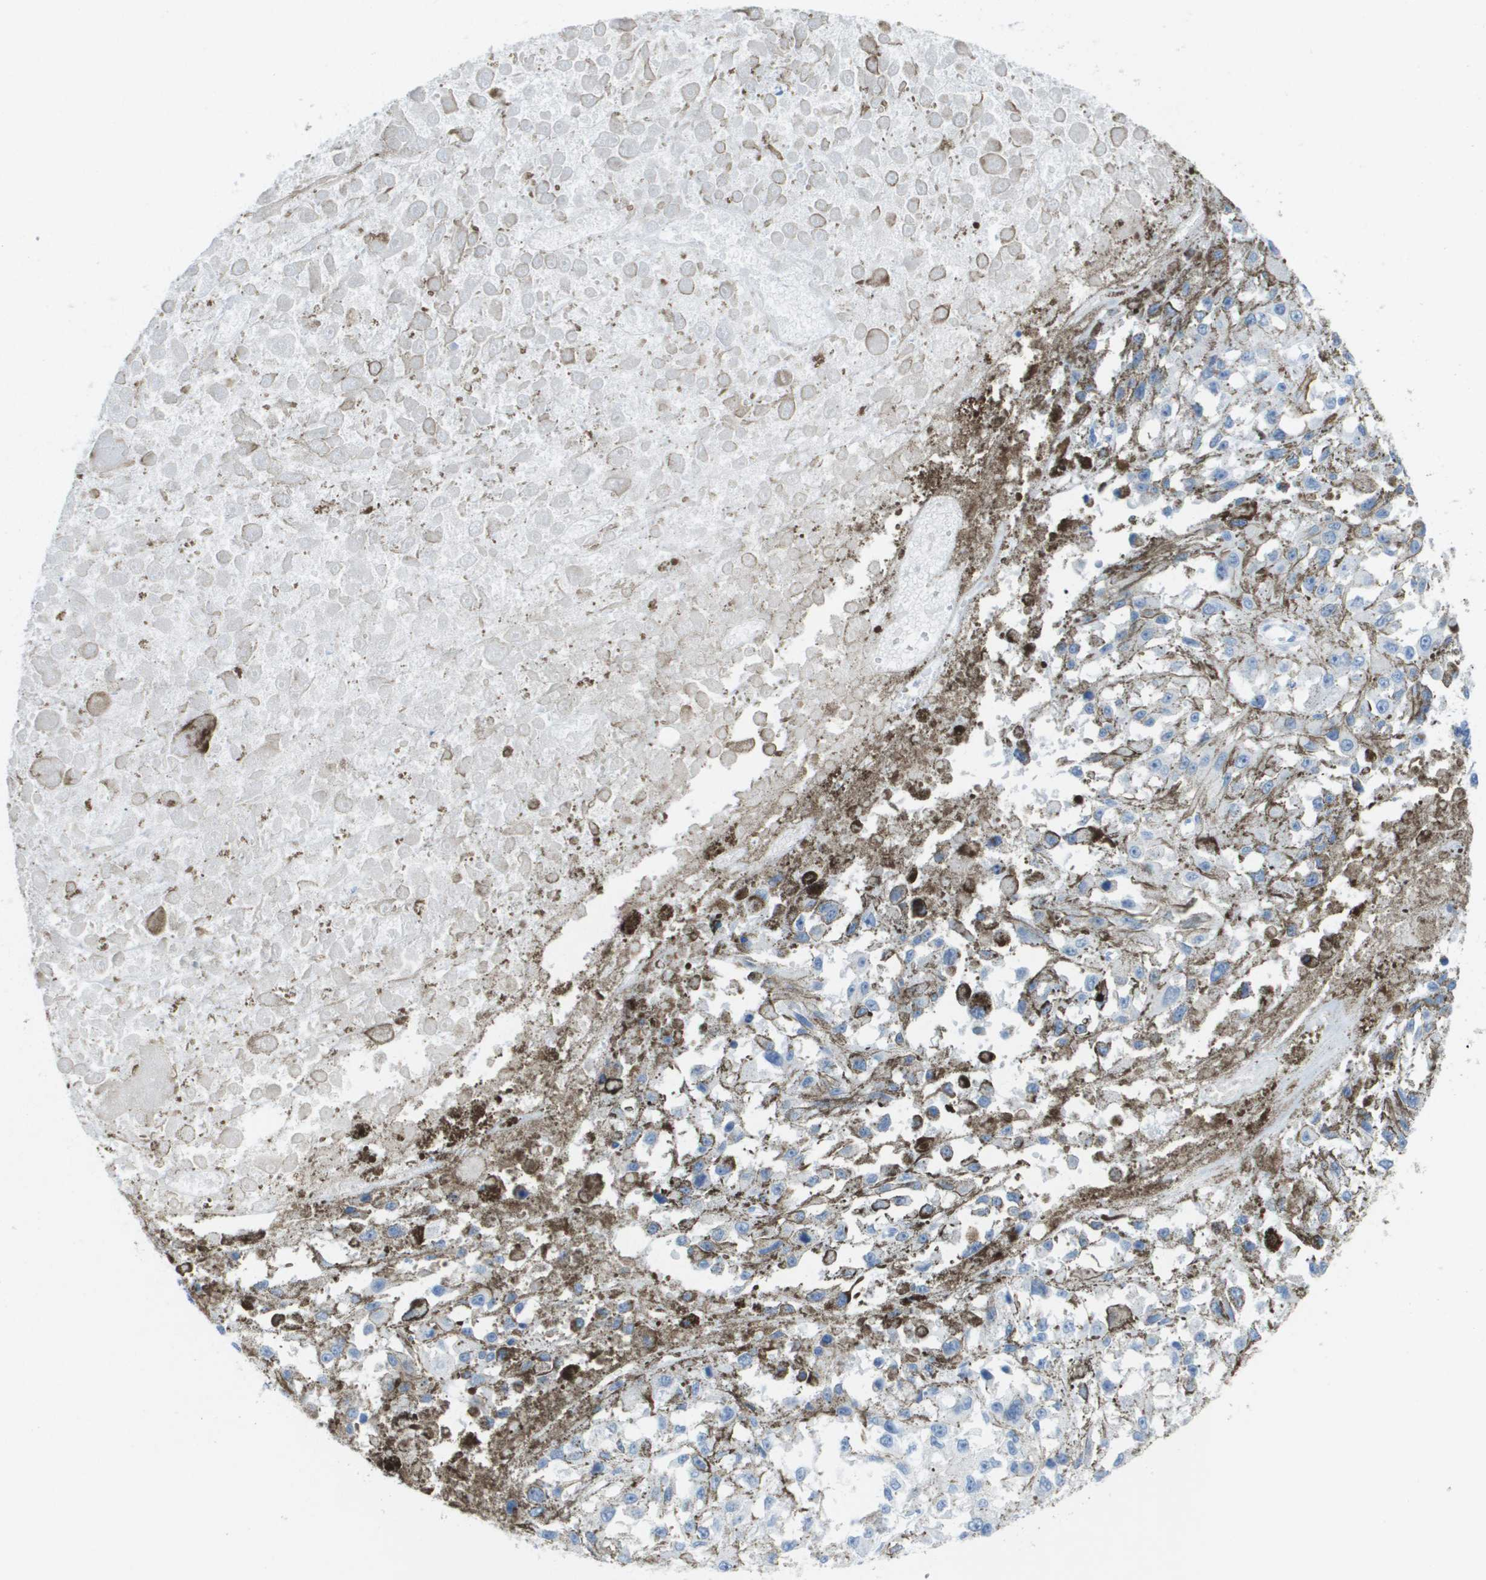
{"staining": {"intensity": "negative", "quantity": "none", "location": "none"}, "tissue": "melanoma", "cell_type": "Tumor cells", "image_type": "cancer", "snomed": [{"axis": "morphology", "description": "Malignant melanoma, Metastatic site"}, {"axis": "topography", "description": "Lymph node"}], "caption": "An IHC image of malignant melanoma (metastatic site) is shown. There is no staining in tumor cells of malignant melanoma (metastatic site).", "gene": "GPR18", "patient": {"sex": "male", "age": 59}}